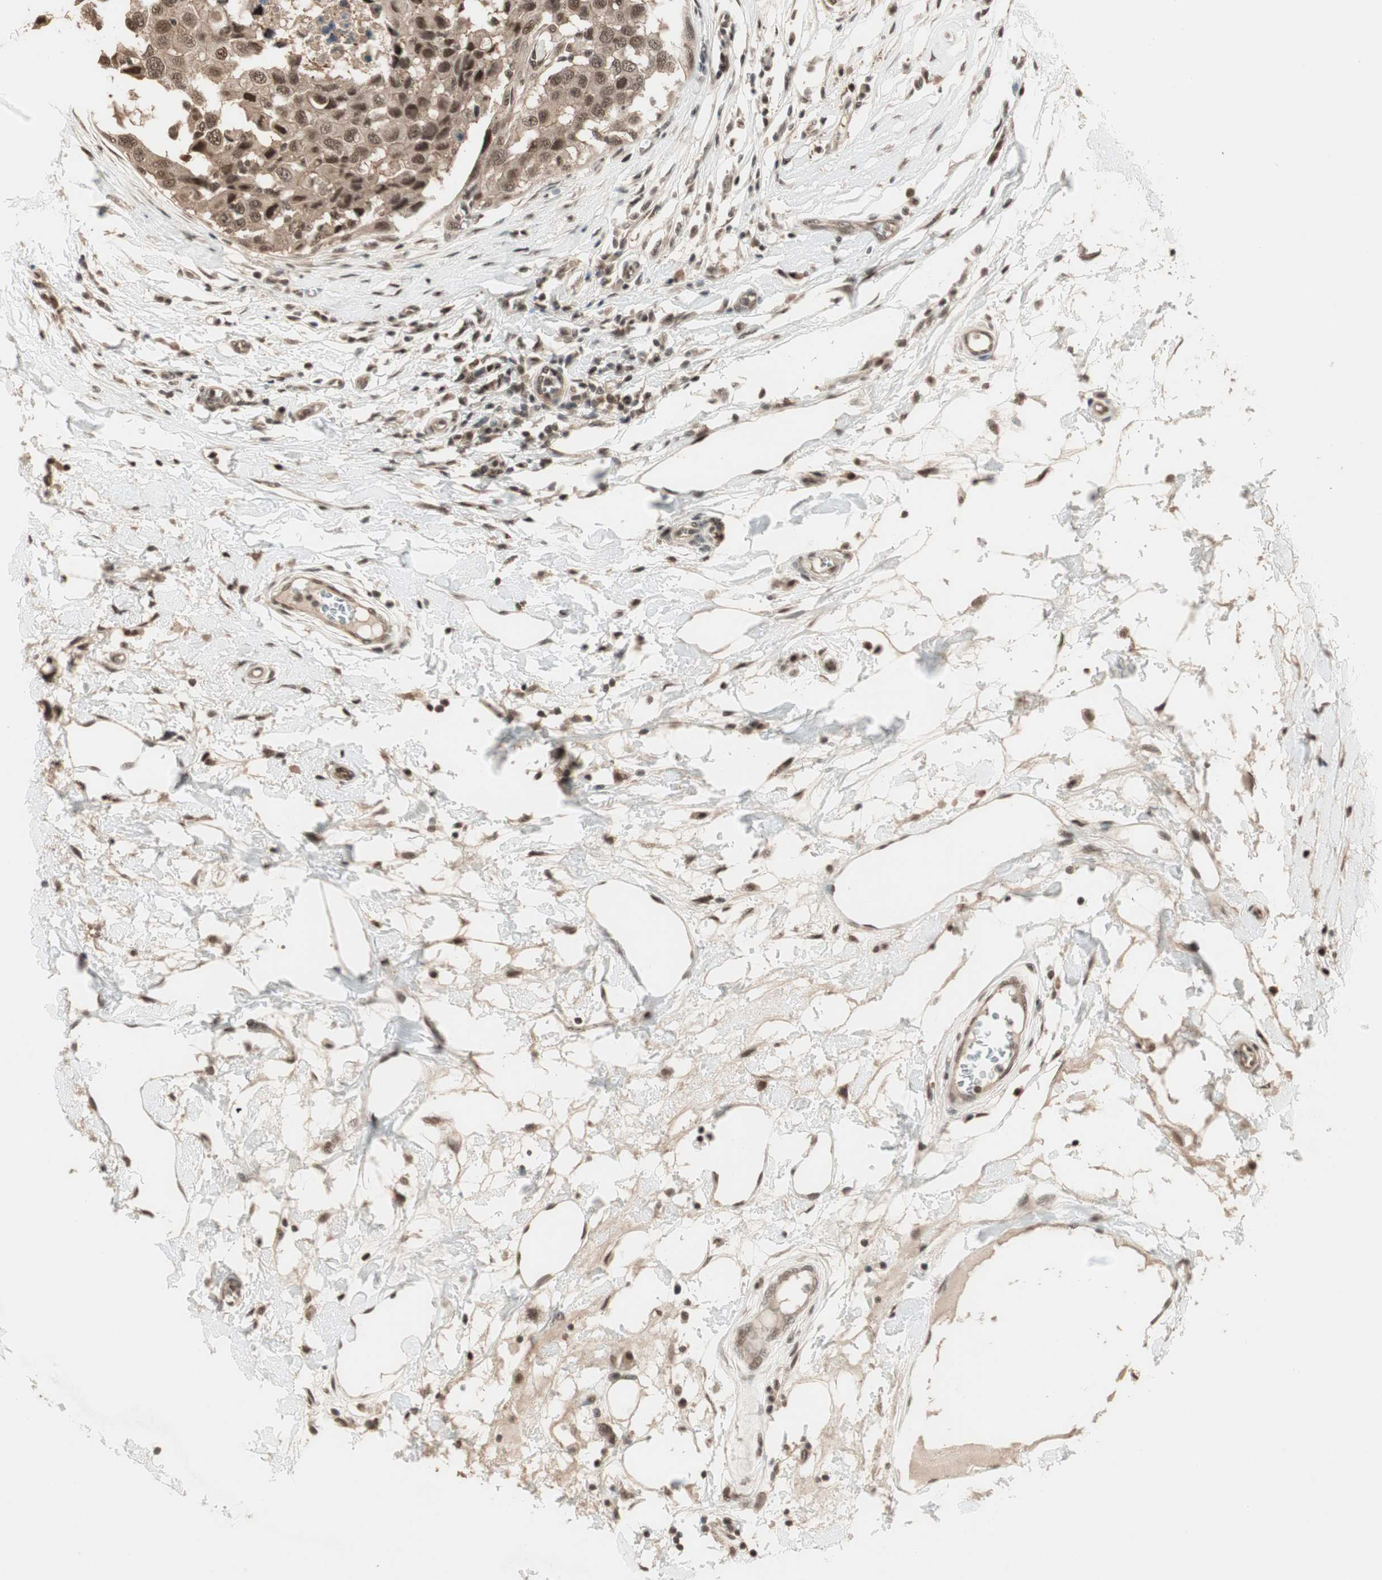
{"staining": {"intensity": "moderate", "quantity": ">75%", "location": "cytoplasmic/membranous,nuclear"}, "tissue": "breast cancer", "cell_type": "Tumor cells", "image_type": "cancer", "snomed": [{"axis": "morphology", "description": "Duct carcinoma"}, {"axis": "topography", "description": "Breast"}], "caption": "Tumor cells display medium levels of moderate cytoplasmic/membranous and nuclear positivity in about >75% of cells in human invasive ductal carcinoma (breast). (IHC, brightfield microscopy, high magnification).", "gene": "ZNF701", "patient": {"sex": "female", "age": 27}}